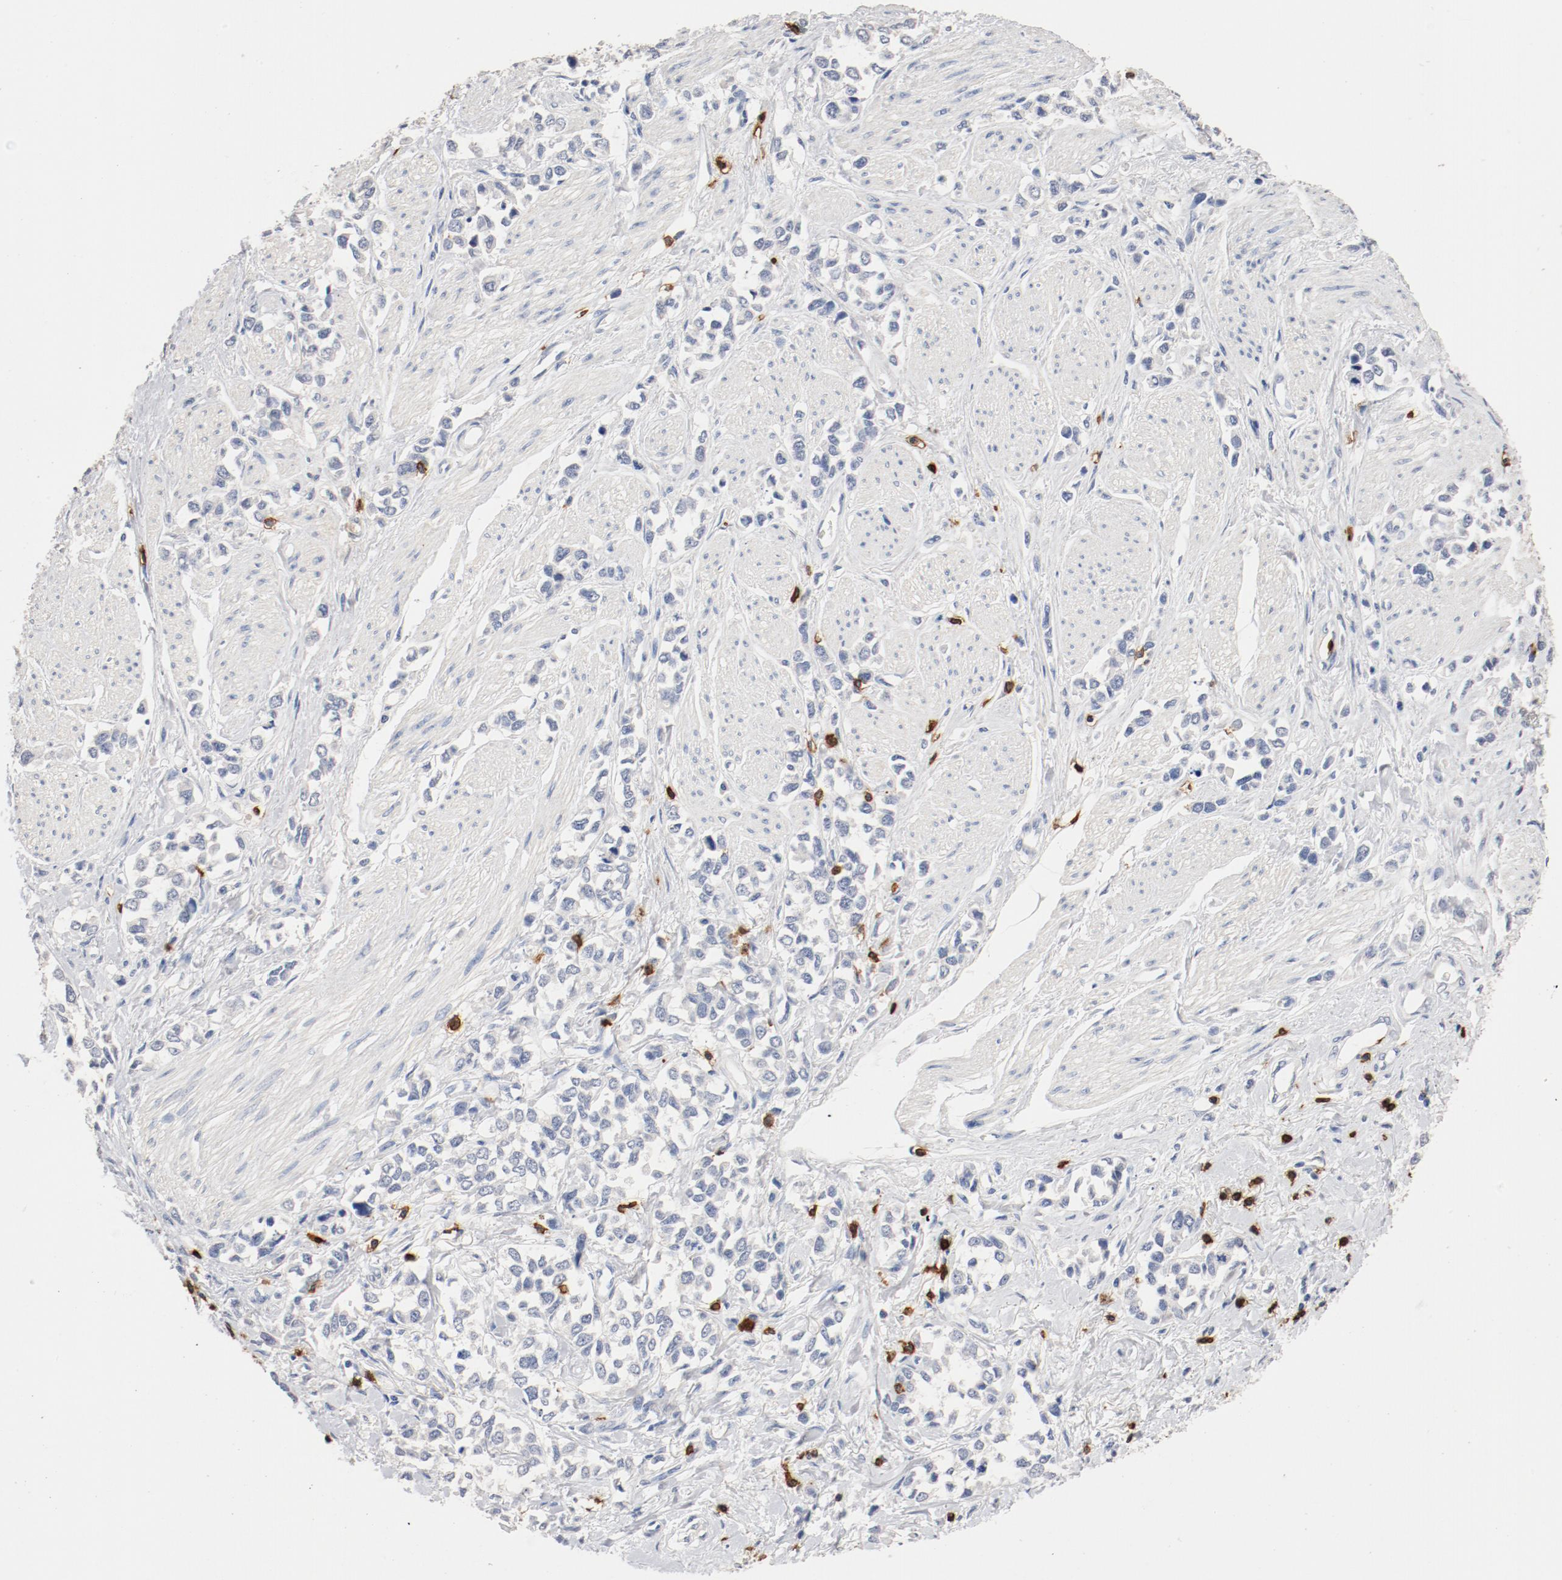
{"staining": {"intensity": "negative", "quantity": "none", "location": "none"}, "tissue": "stomach cancer", "cell_type": "Tumor cells", "image_type": "cancer", "snomed": [{"axis": "morphology", "description": "Adenocarcinoma, NOS"}, {"axis": "topography", "description": "Stomach, upper"}], "caption": "Immunohistochemical staining of human stomach adenocarcinoma demonstrates no significant expression in tumor cells.", "gene": "CD247", "patient": {"sex": "male", "age": 76}}